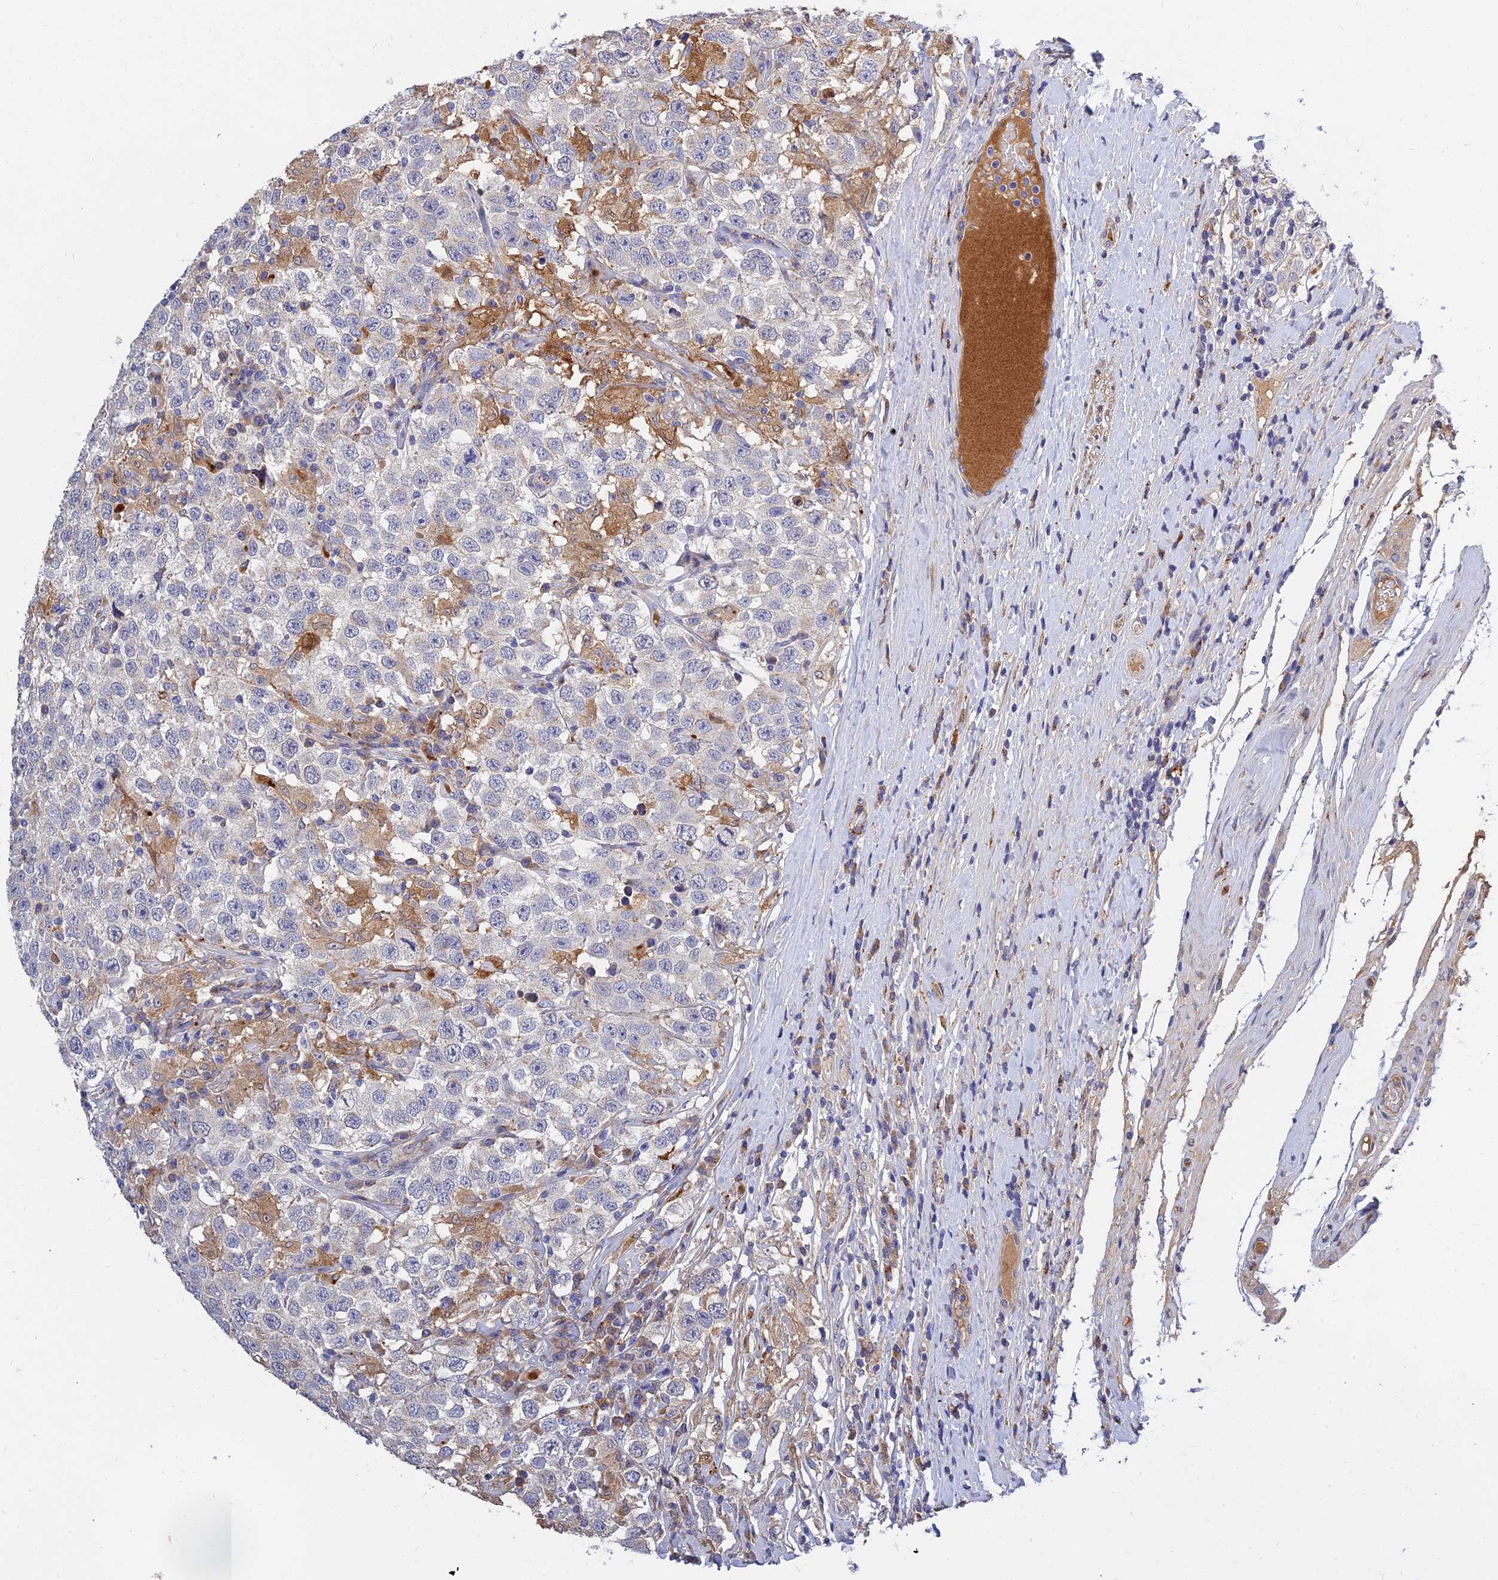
{"staining": {"intensity": "weak", "quantity": "25%-75%", "location": "cytoplasmic/membranous"}, "tissue": "testis cancer", "cell_type": "Tumor cells", "image_type": "cancer", "snomed": [{"axis": "morphology", "description": "Seminoma, NOS"}, {"axis": "topography", "description": "Testis"}], "caption": "Tumor cells show weak cytoplasmic/membranous staining in about 25%-75% of cells in testis cancer.", "gene": "MRPL35", "patient": {"sex": "male", "age": 41}}